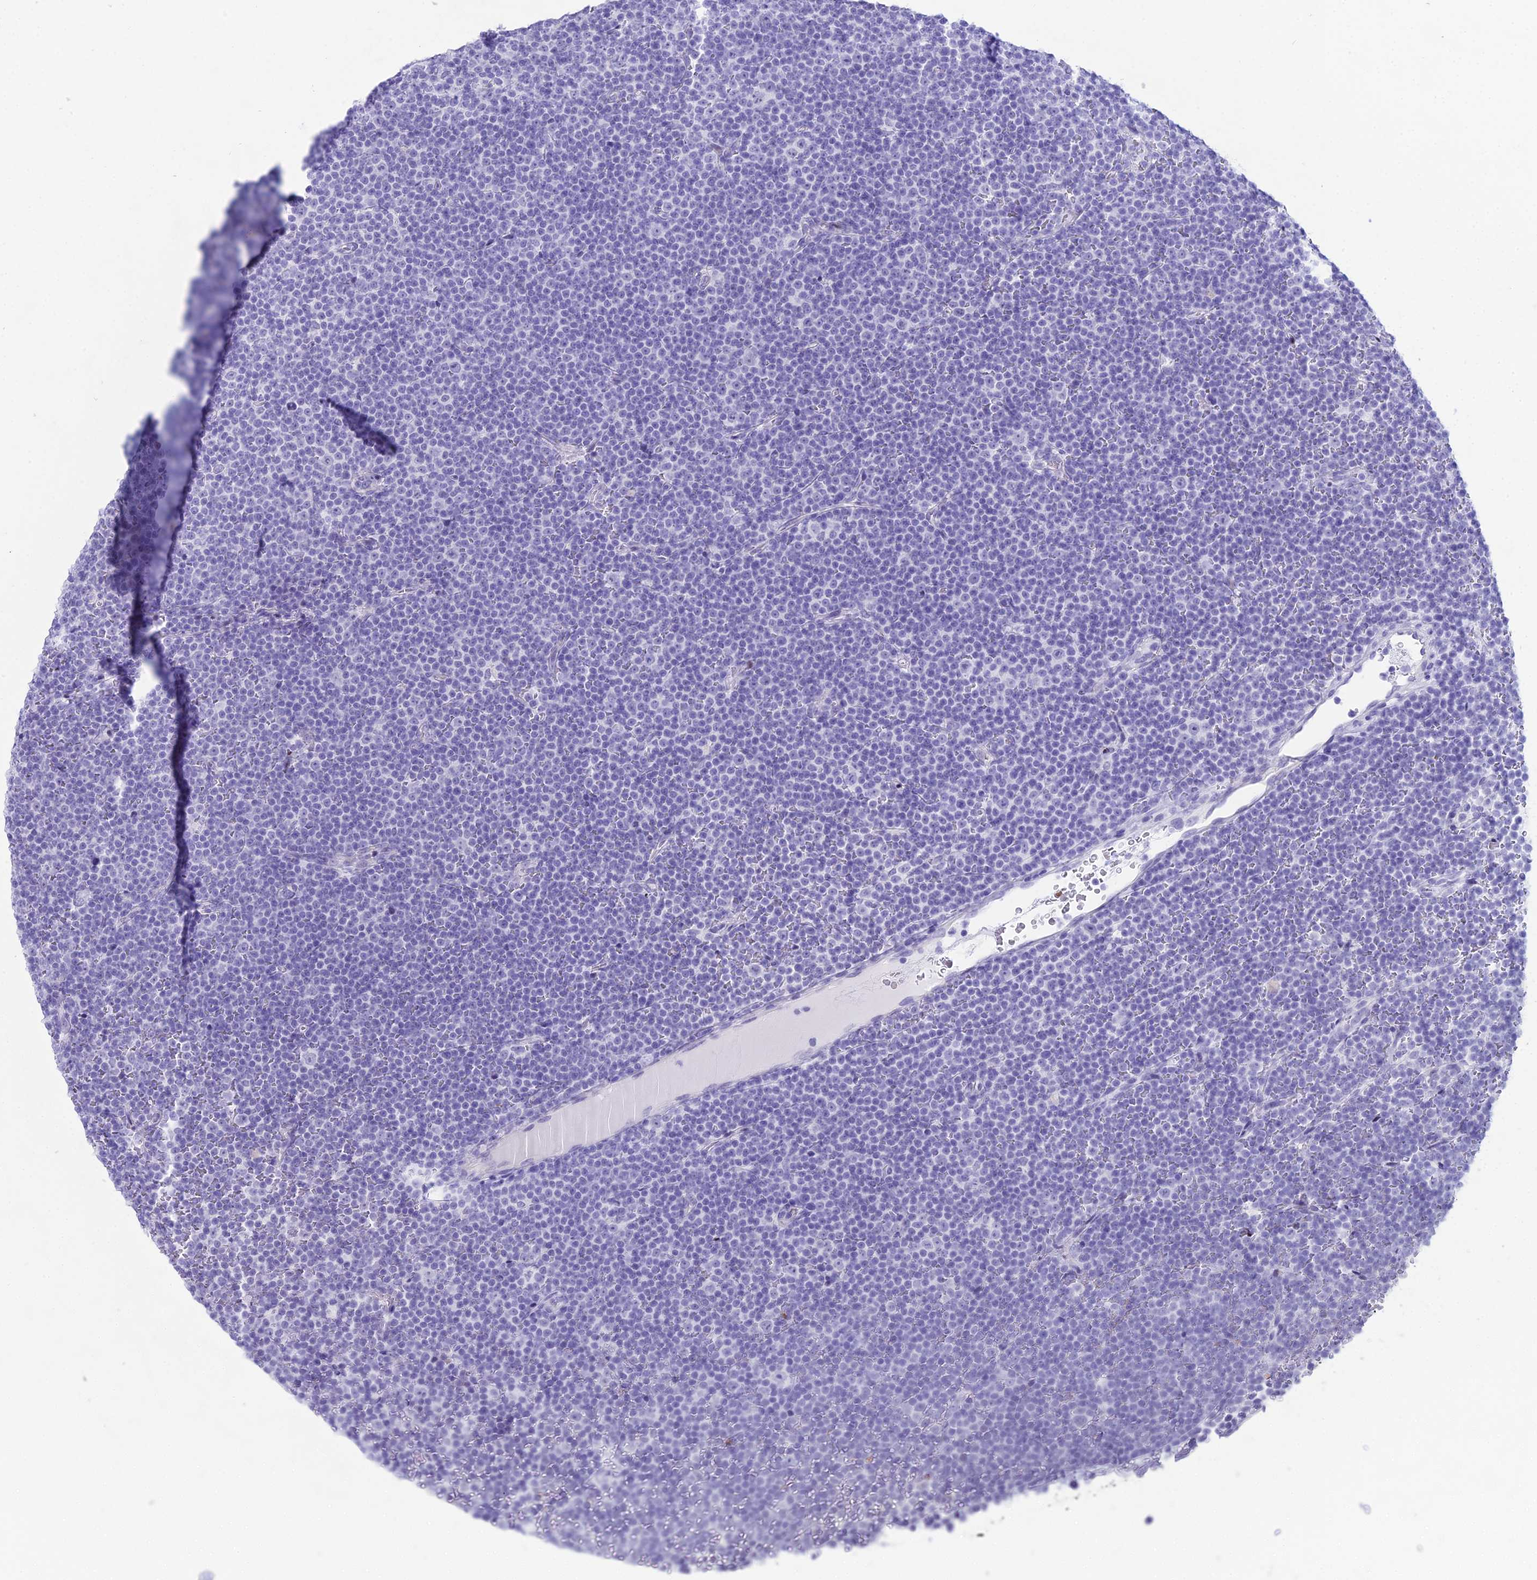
{"staining": {"intensity": "negative", "quantity": "none", "location": "none"}, "tissue": "lymphoma", "cell_type": "Tumor cells", "image_type": "cancer", "snomed": [{"axis": "morphology", "description": "Malignant lymphoma, non-Hodgkin's type, Low grade"}, {"axis": "topography", "description": "Lymph node"}], "caption": "Protein analysis of low-grade malignant lymphoma, non-Hodgkin's type reveals no significant expression in tumor cells.", "gene": "RNPS1", "patient": {"sex": "female", "age": 67}}